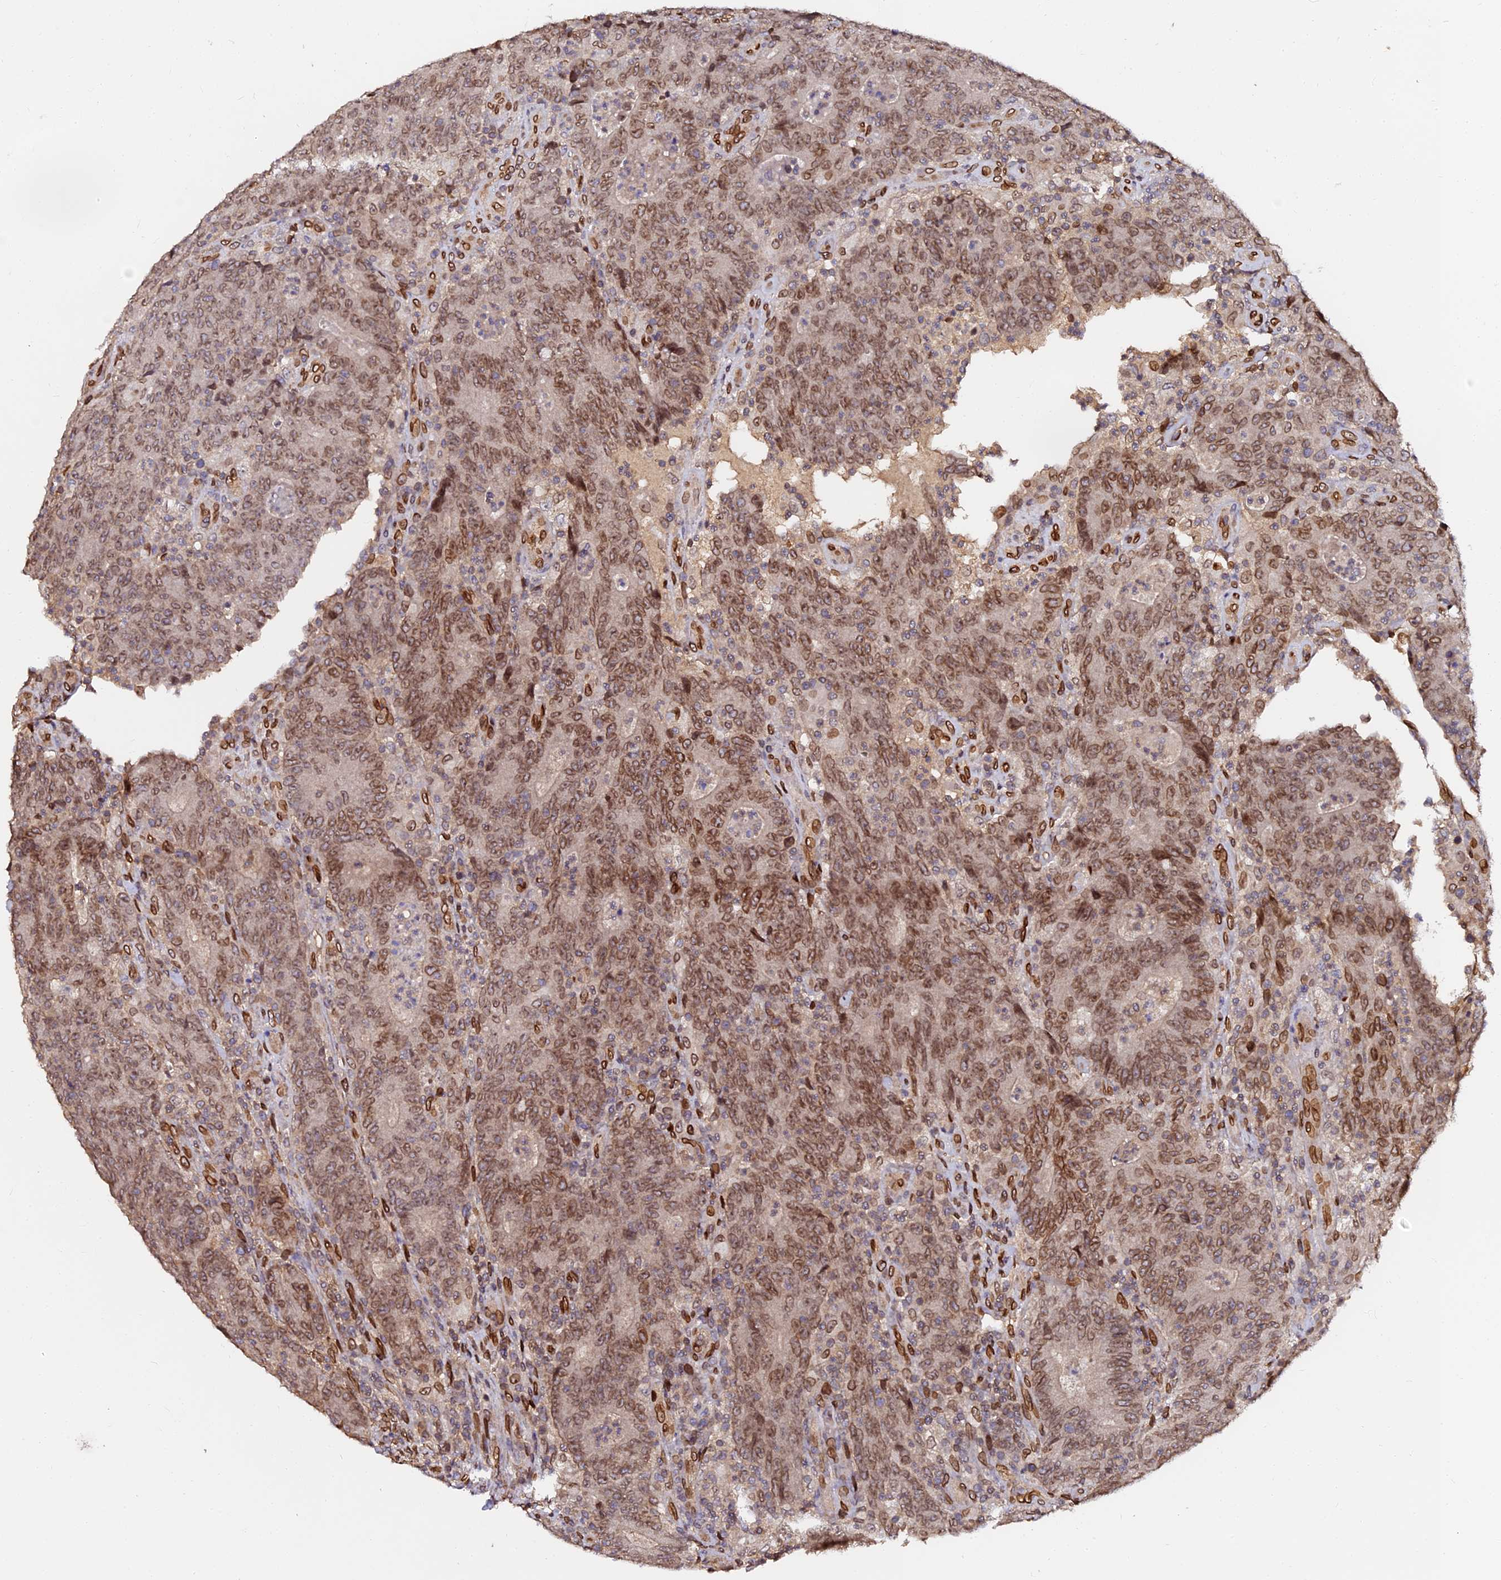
{"staining": {"intensity": "moderate", "quantity": ">75%", "location": "cytoplasmic/membranous,nuclear"}, "tissue": "colorectal cancer", "cell_type": "Tumor cells", "image_type": "cancer", "snomed": [{"axis": "morphology", "description": "Adenocarcinoma, NOS"}, {"axis": "topography", "description": "Colon"}], "caption": "Colorectal adenocarcinoma tissue reveals moderate cytoplasmic/membranous and nuclear positivity in about >75% of tumor cells, visualized by immunohistochemistry.", "gene": "ANAPC5", "patient": {"sex": "female", "age": 75}}